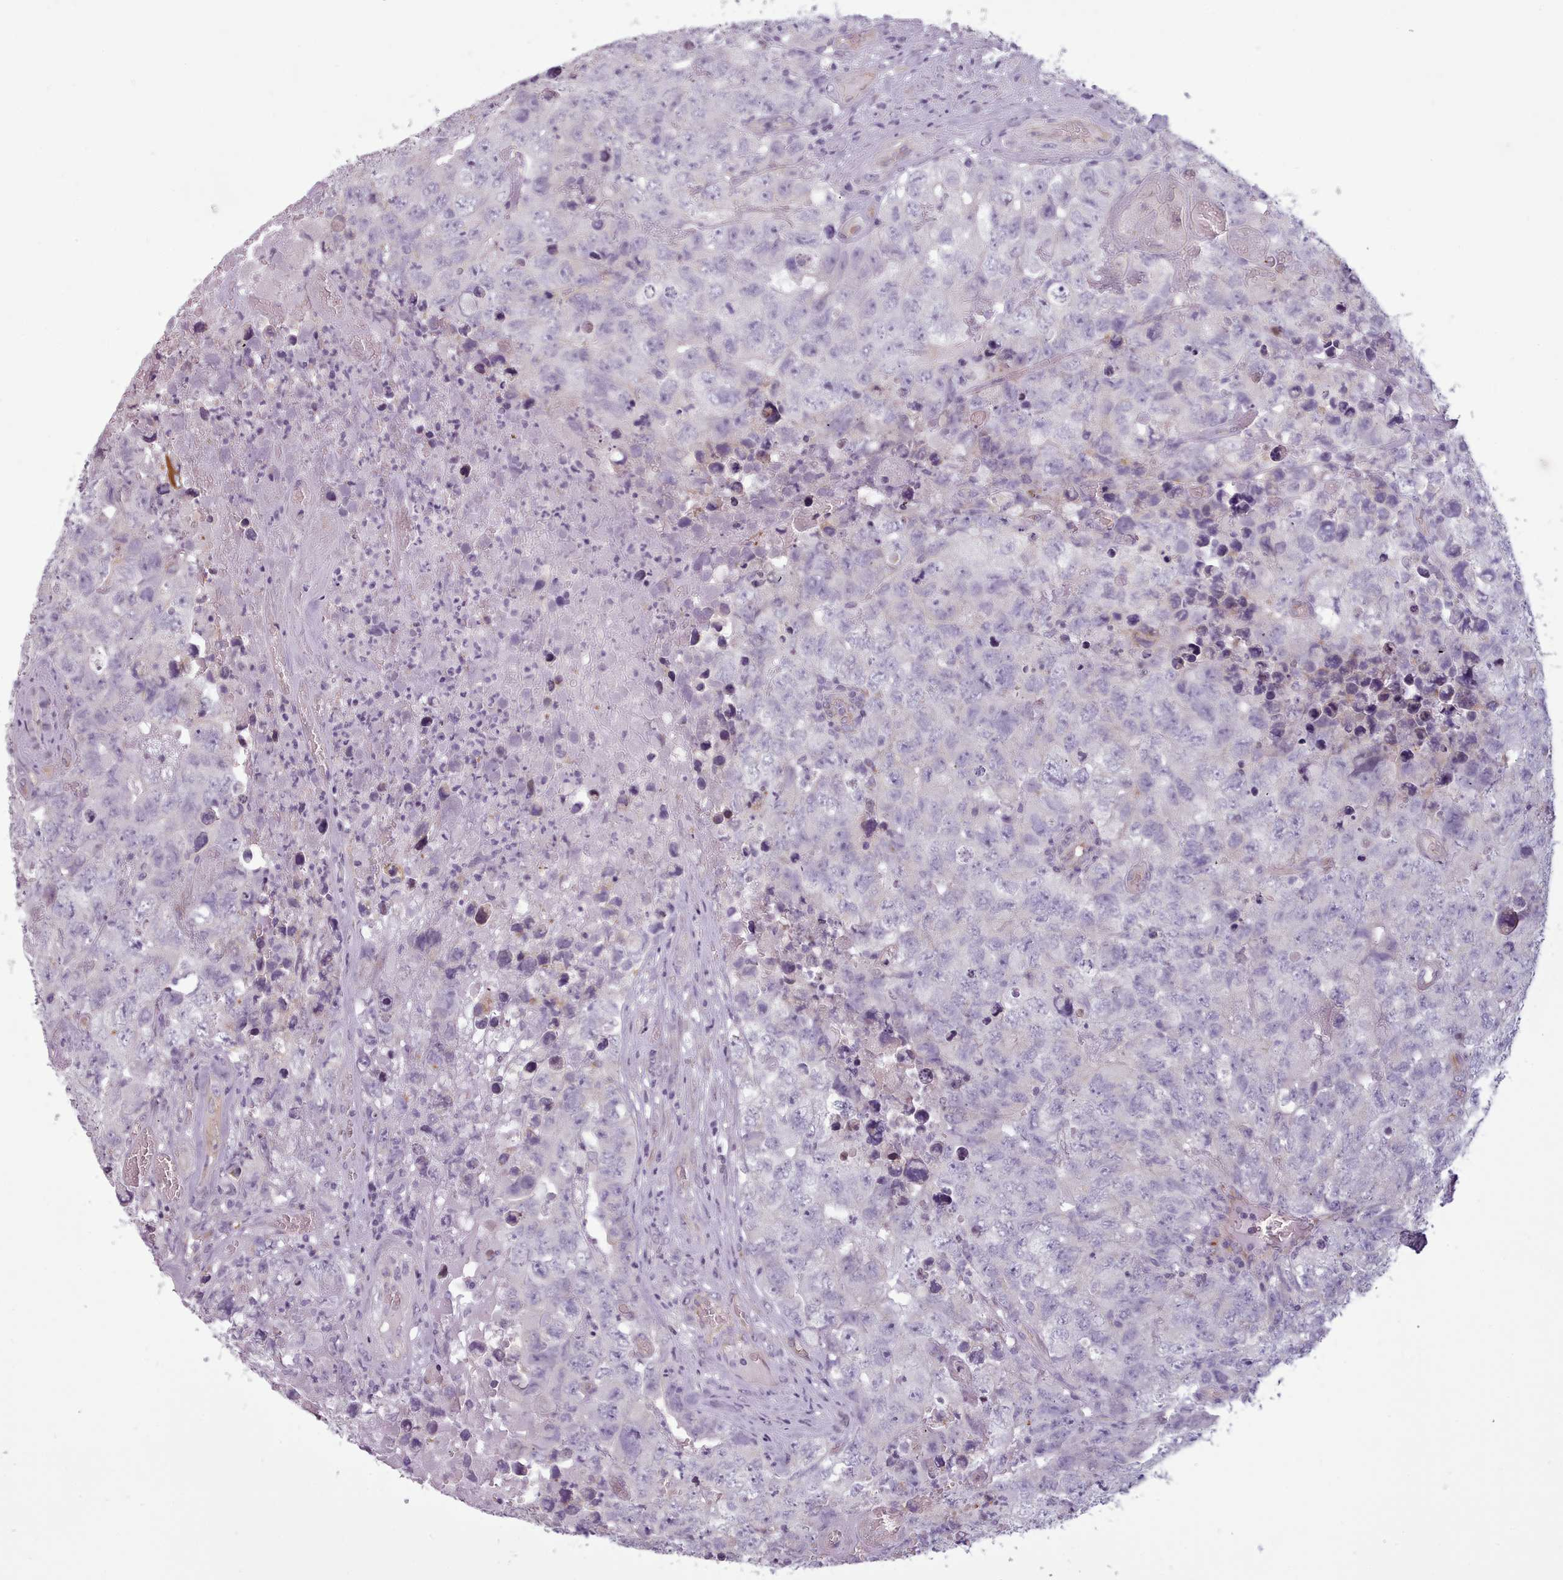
{"staining": {"intensity": "negative", "quantity": "none", "location": "none"}, "tissue": "testis cancer", "cell_type": "Tumor cells", "image_type": "cancer", "snomed": [{"axis": "morphology", "description": "Carcinoma, Embryonal, NOS"}, {"axis": "topography", "description": "Testis"}], "caption": "Immunohistochemistry photomicrograph of neoplastic tissue: testis cancer (embryonal carcinoma) stained with DAB reveals no significant protein positivity in tumor cells.", "gene": "PLD4", "patient": {"sex": "male", "age": 31}}